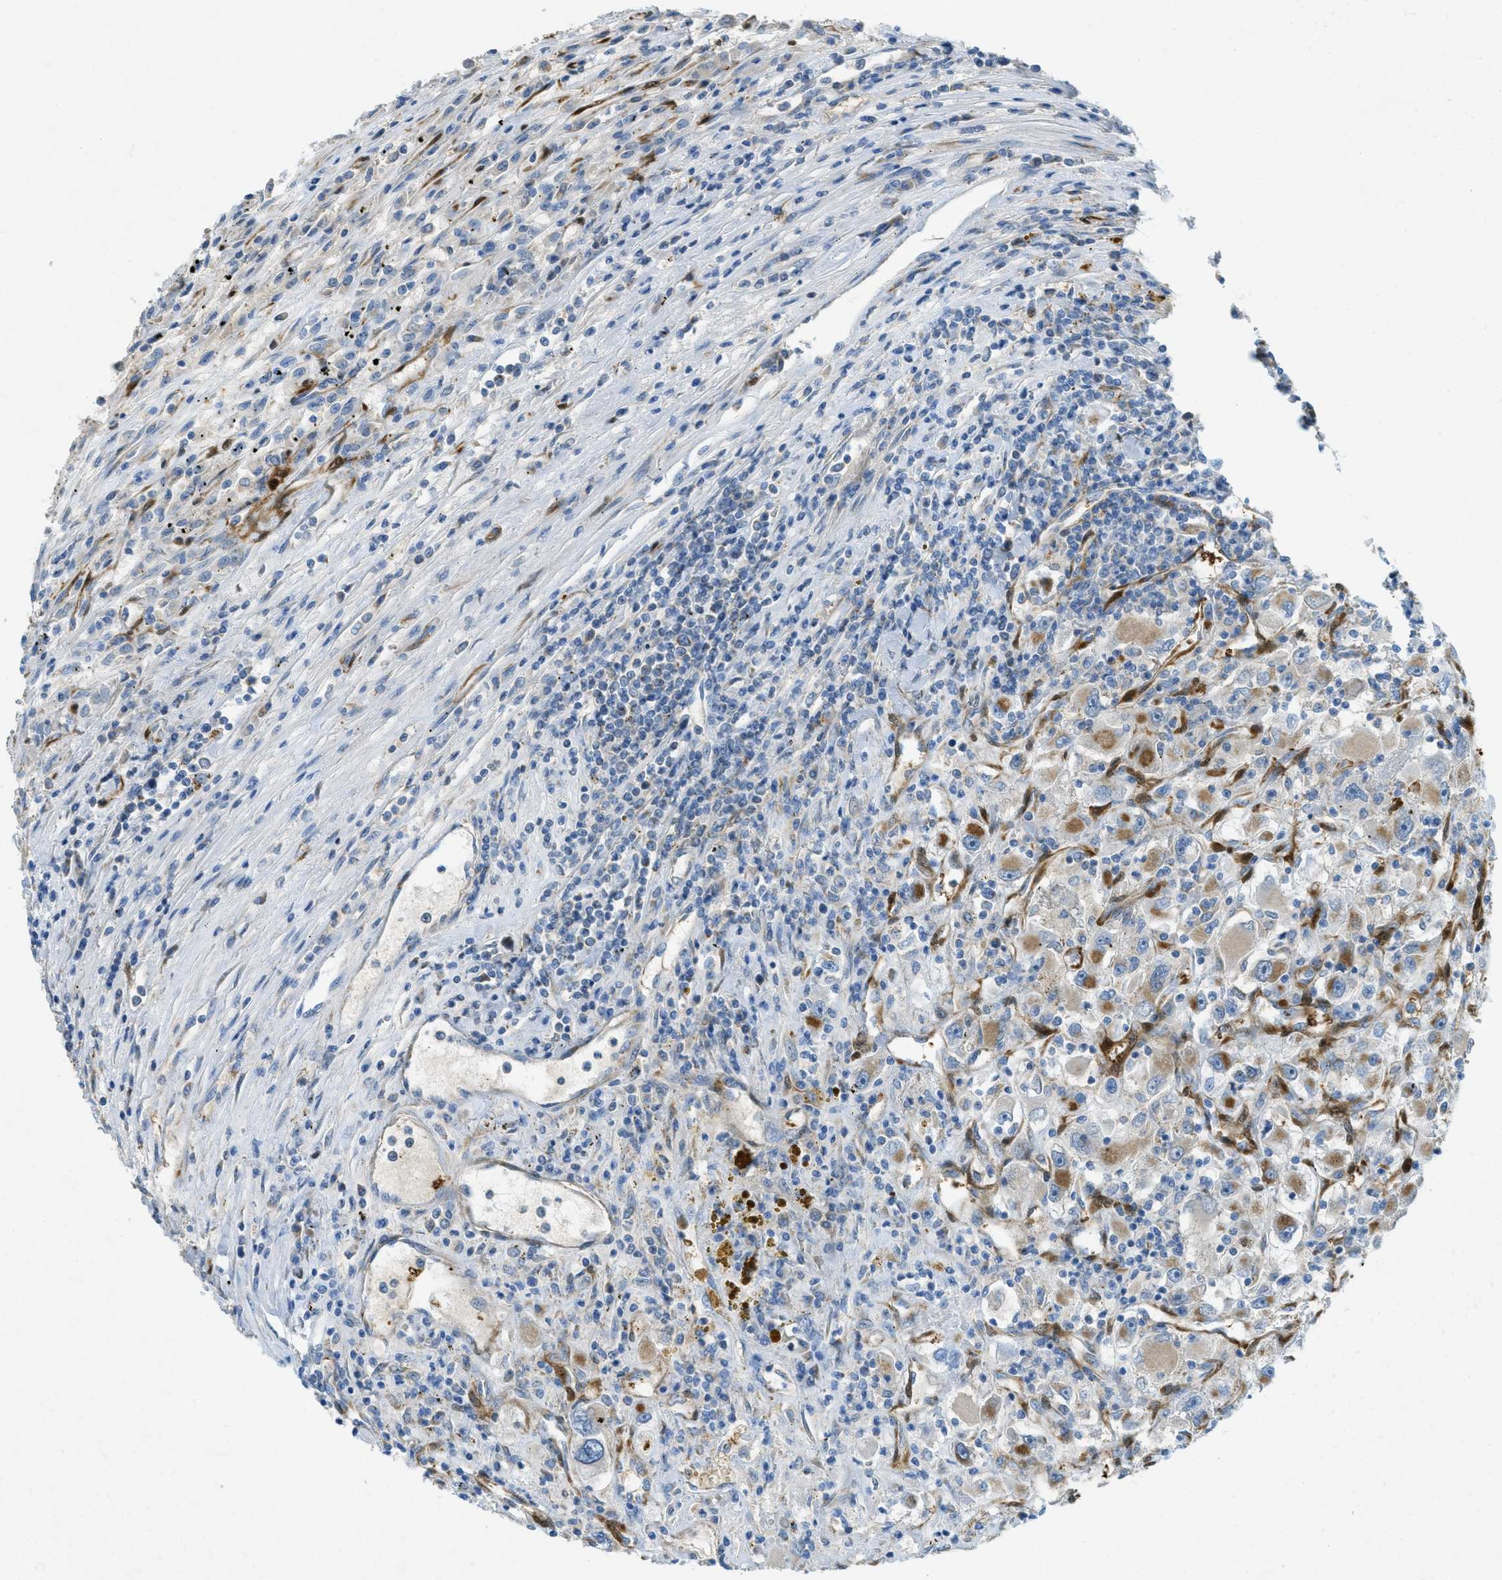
{"staining": {"intensity": "moderate", "quantity": "<25%", "location": "cytoplasmic/membranous"}, "tissue": "renal cancer", "cell_type": "Tumor cells", "image_type": "cancer", "snomed": [{"axis": "morphology", "description": "Adenocarcinoma, NOS"}, {"axis": "topography", "description": "Kidney"}], "caption": "Renal cancer stained with a brown dye exhibits moderate cytoplasmic/membranous positive expression in about <25% of tumor cells.", "gene": "CYGB", "patient": {"sex": "female", "age": 52}}